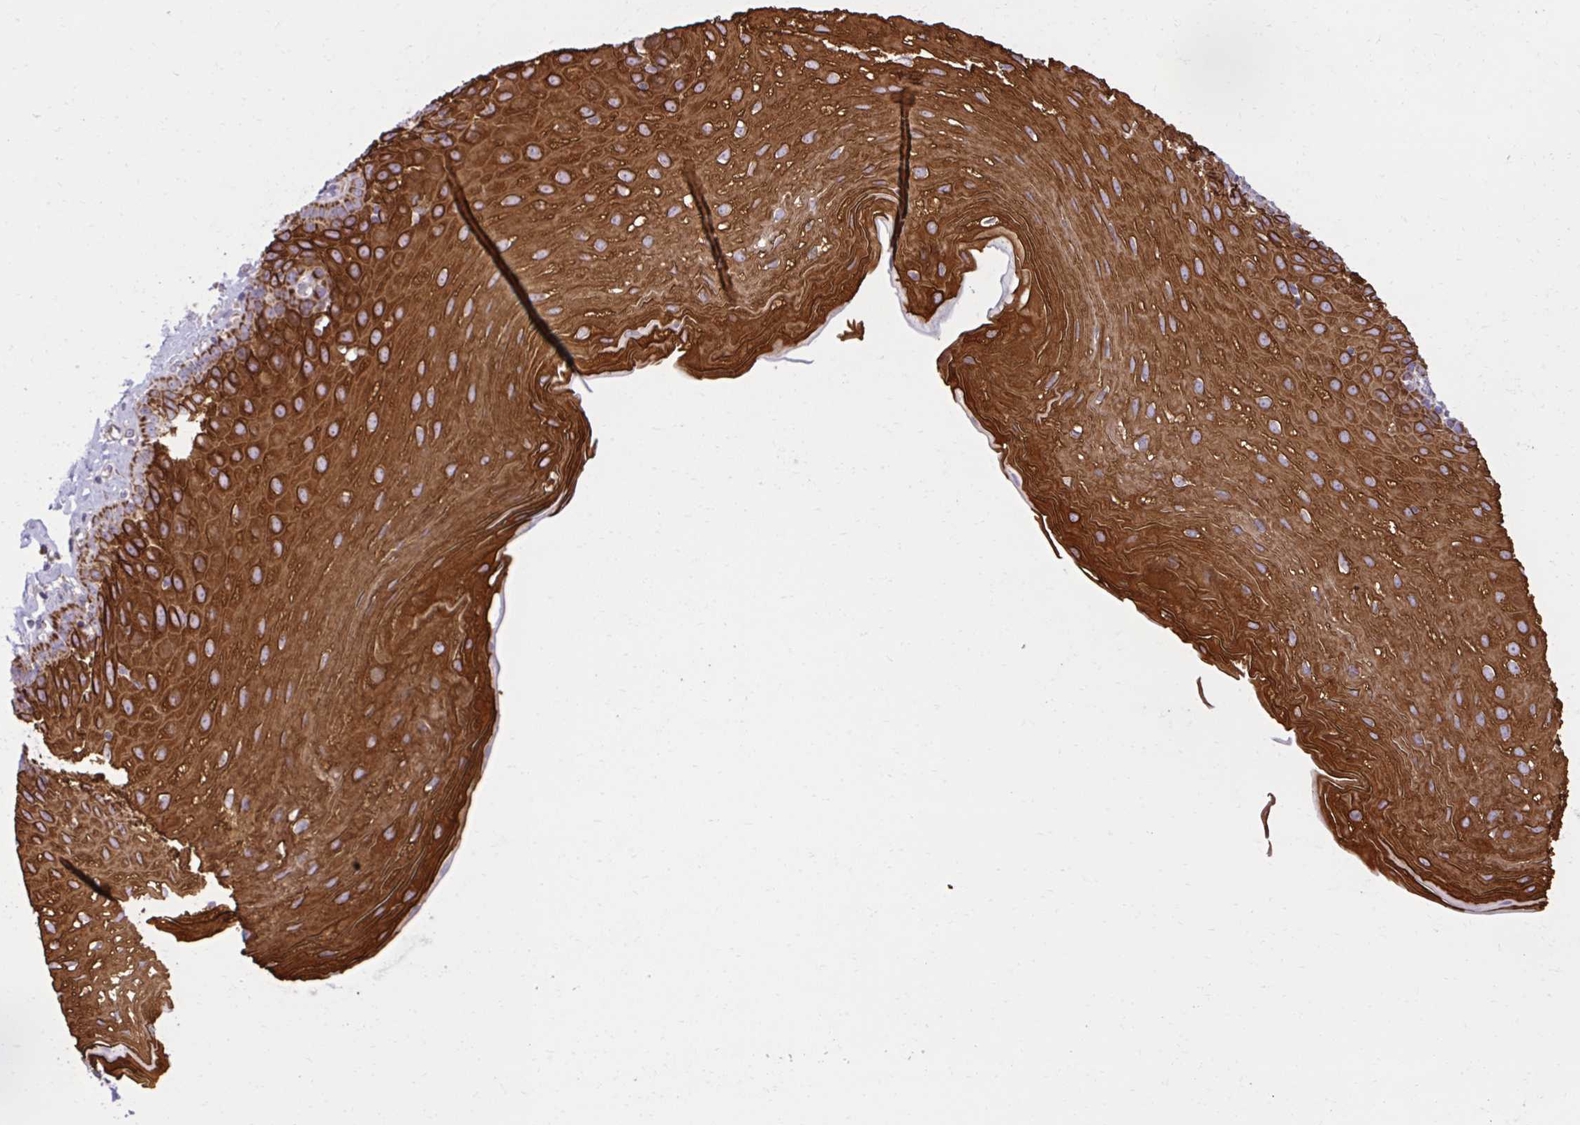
{"staining": {"intensity": "strong", "quantity": ">75%", "location": "cytoplasmic/membranous"}, "tissue": "esophagus", "cell_type": "Squamous epithelial cells", "image_type": "normal", "snomed": [{"axis": "morphology", "description": "Normal tissue, NOS"}, {"axis": "topography", "description": "Esophagus"}], "caption": "This is an image of immunohistochemistry staining of normal esophagus, which shows strong staining in the cytoplasmic/membranous of squamous epithelial cells.", "gene": "LIMS1", "patient": {"sex": "female", "age": 81}}